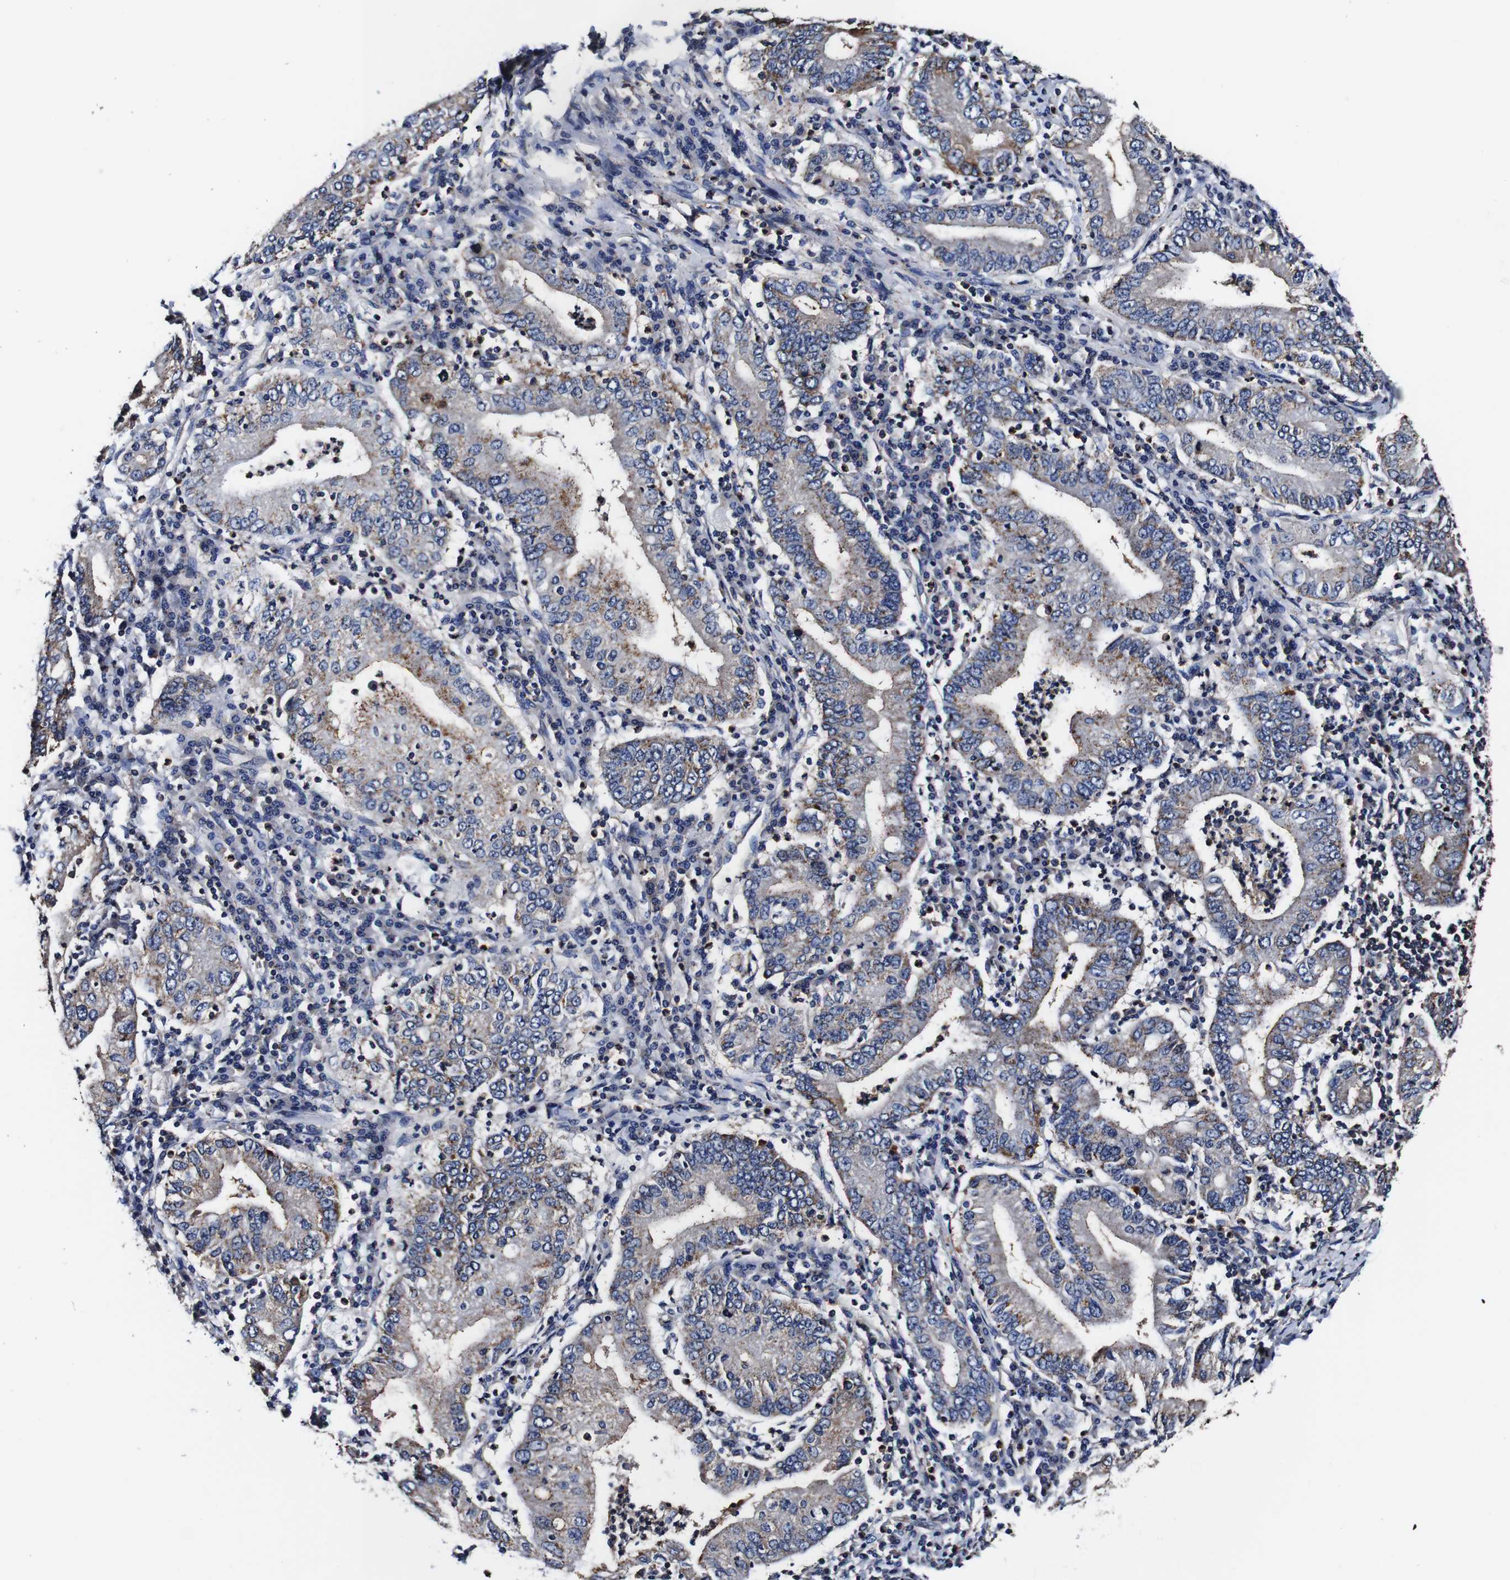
{"staining": {"intensity": "weak", "quantity": "25%-75%", "location": "cytoplasmic/membranous"}, "tissue": "stomach cancer", "cell_type": "Tumor cells", "image_type": "cancer", "snomed": [{"axis": "morphology", "description": "Normal tissue, NOS"}, {"axis": "morphology", "description": "Adenocarcinoma, NOS"}, {"axis": "topography", "description": "Esophagus"}, {"axis": "topography", "description": "Stomach, upper"}, {"axis": "topography", "description": "Peripheral nerve tissue"}], "caption": "An immunohistochemistry (IHC) histopathology image of neoplastic tissue is shown. Protein staining in brown shows weak cytoplasmic/membranous positivity in stomach cancer (adenocarcinoma) within tumor cells.", "gene": "PDCD6IP", "patient": {"sex": "male", "age": 62}}